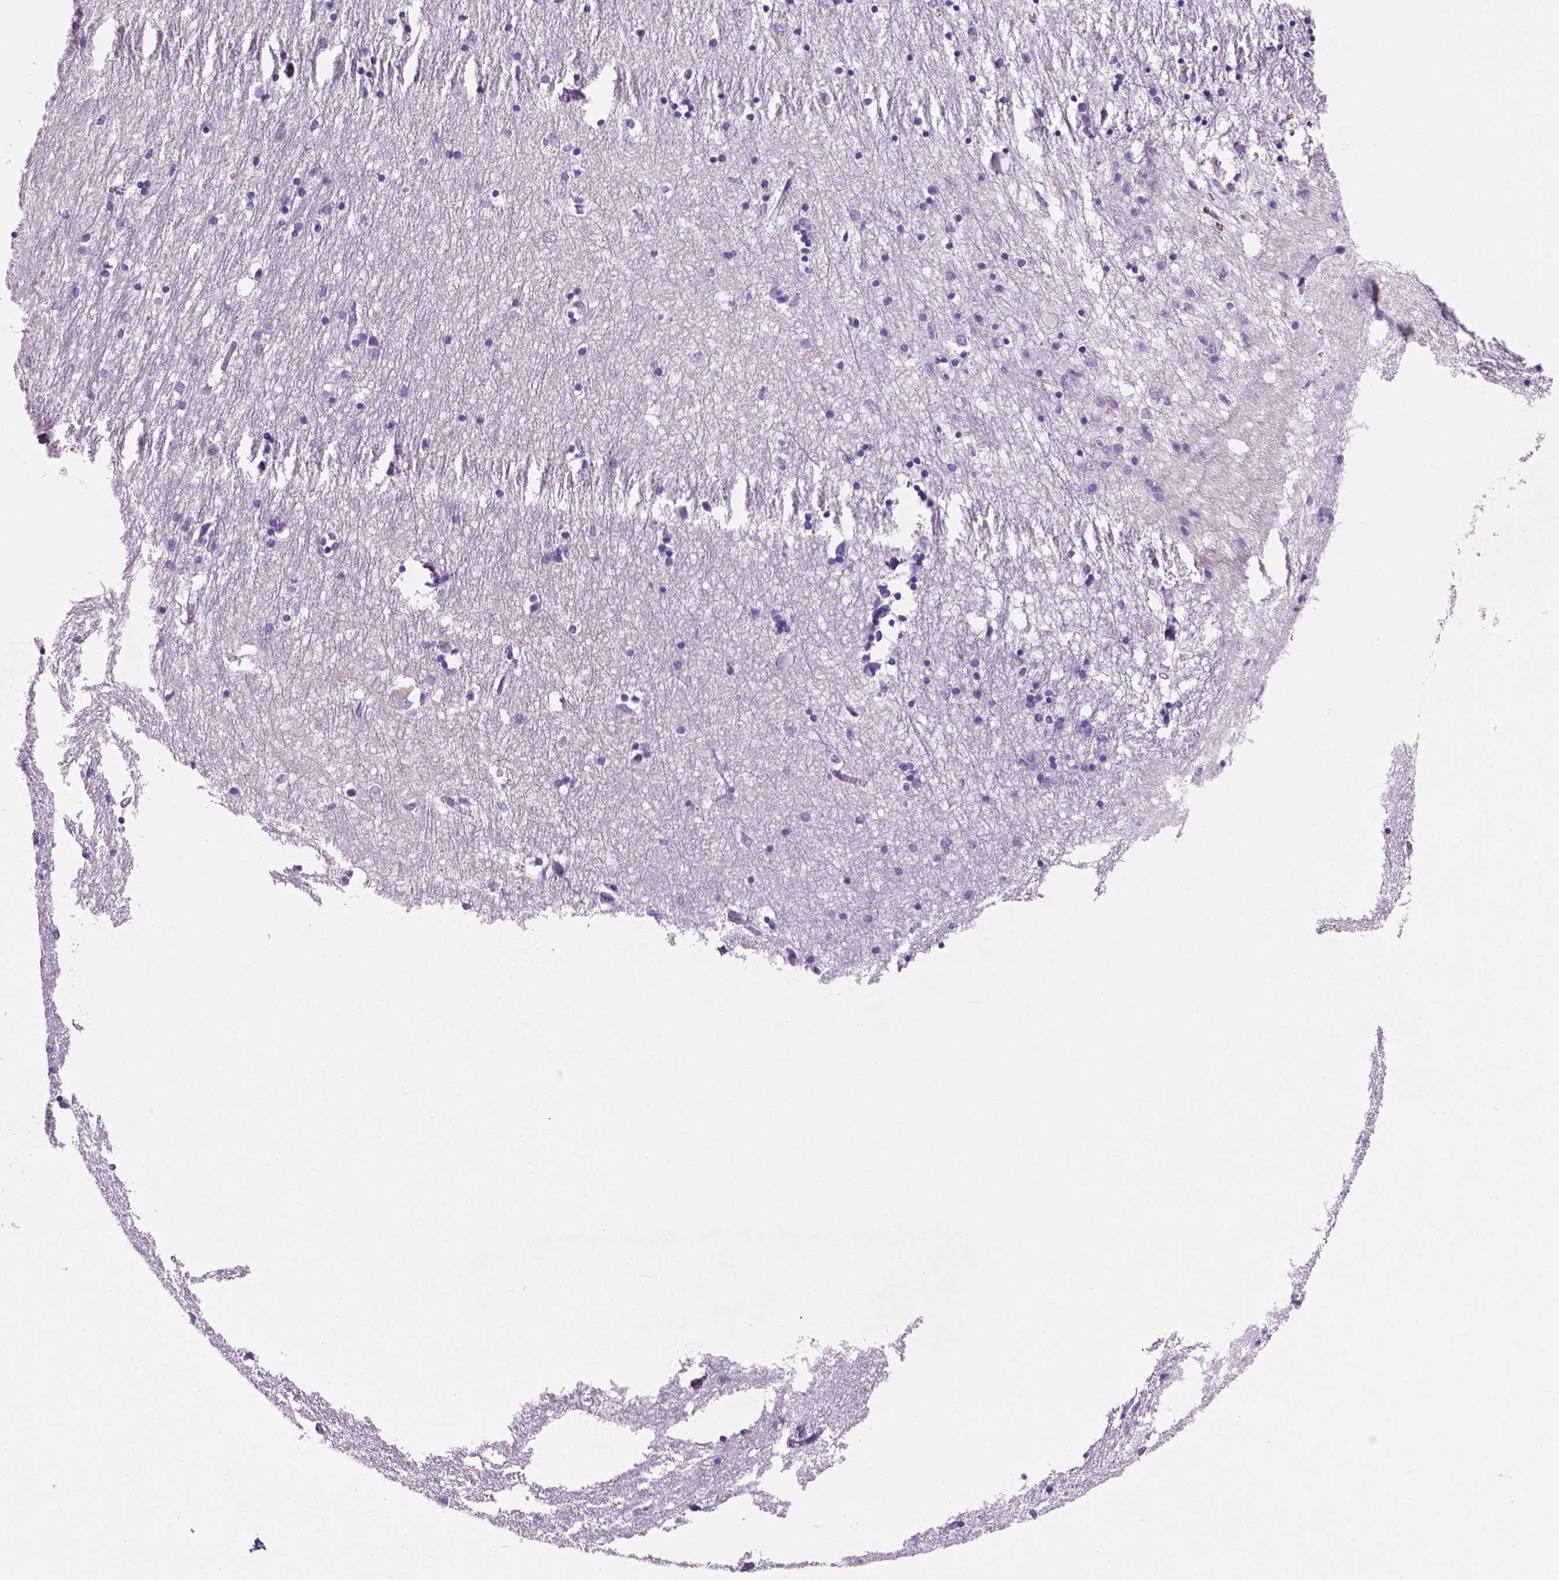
{"staining": {"intensity": "negative", "quantity": "none", "location": "none"}, "tissue": "hippocampus", "cell_type": "Glial cells", "image_type": "normal", "snomed": [{"axis": "morphology", "description": "Normal tissue, NOS"}, {"axis": "topography", "description": "Lateral ventricle wall"}, {"axis": "topography", "description": "Hippocampus"}], "caption": "IHC image of unremarkable hippocampus: hippocampus stained with DAB shows no significant protein staining in glial cells. (DAB (3,3'-diaminobenzidine) IHC visualized using brightfield microscopy, high magnification).", "gene": "EBLN2", "patient": {"sex": "female", "age": 63}}